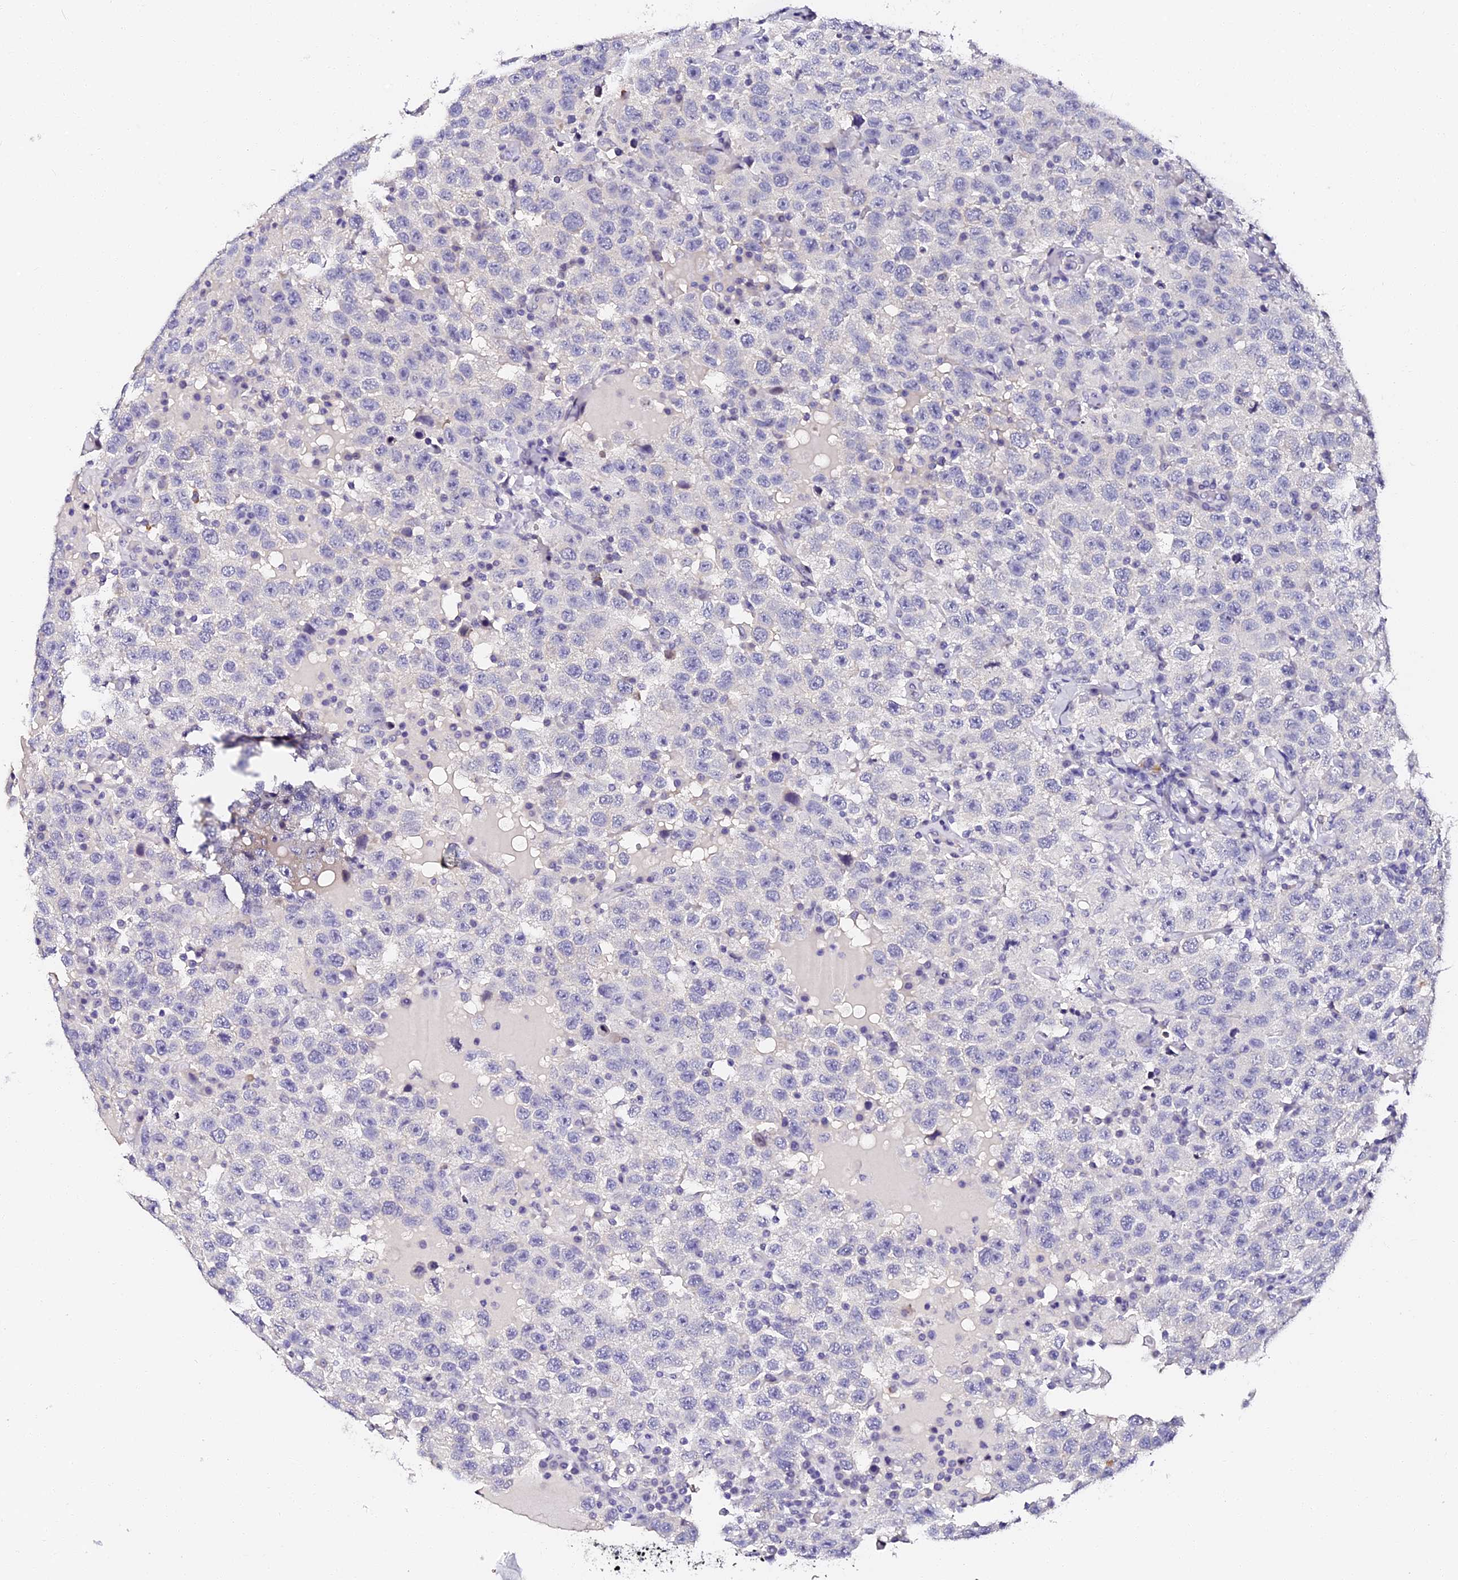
{"staining": {"intensity": "negative", "quantity": "none", "location": "none"}, "tissue": "testis cancer", "cell_type": "Tumor cells", "image_type": "cancer", "snomed": [{"axis": "morphology", "description": "Seminoma, NOS"}, {"axis": "topography", "description": "Testis"}], "caption": "IHC histopathology image of neoplastic tissue: testis seminoma stained with DAB (3,3'-diaminobenzidine) demonstrates no significant protein staining in tumor cells.", "gene": "VPS33B", "patient": {"sex": "male", "age": 41}}